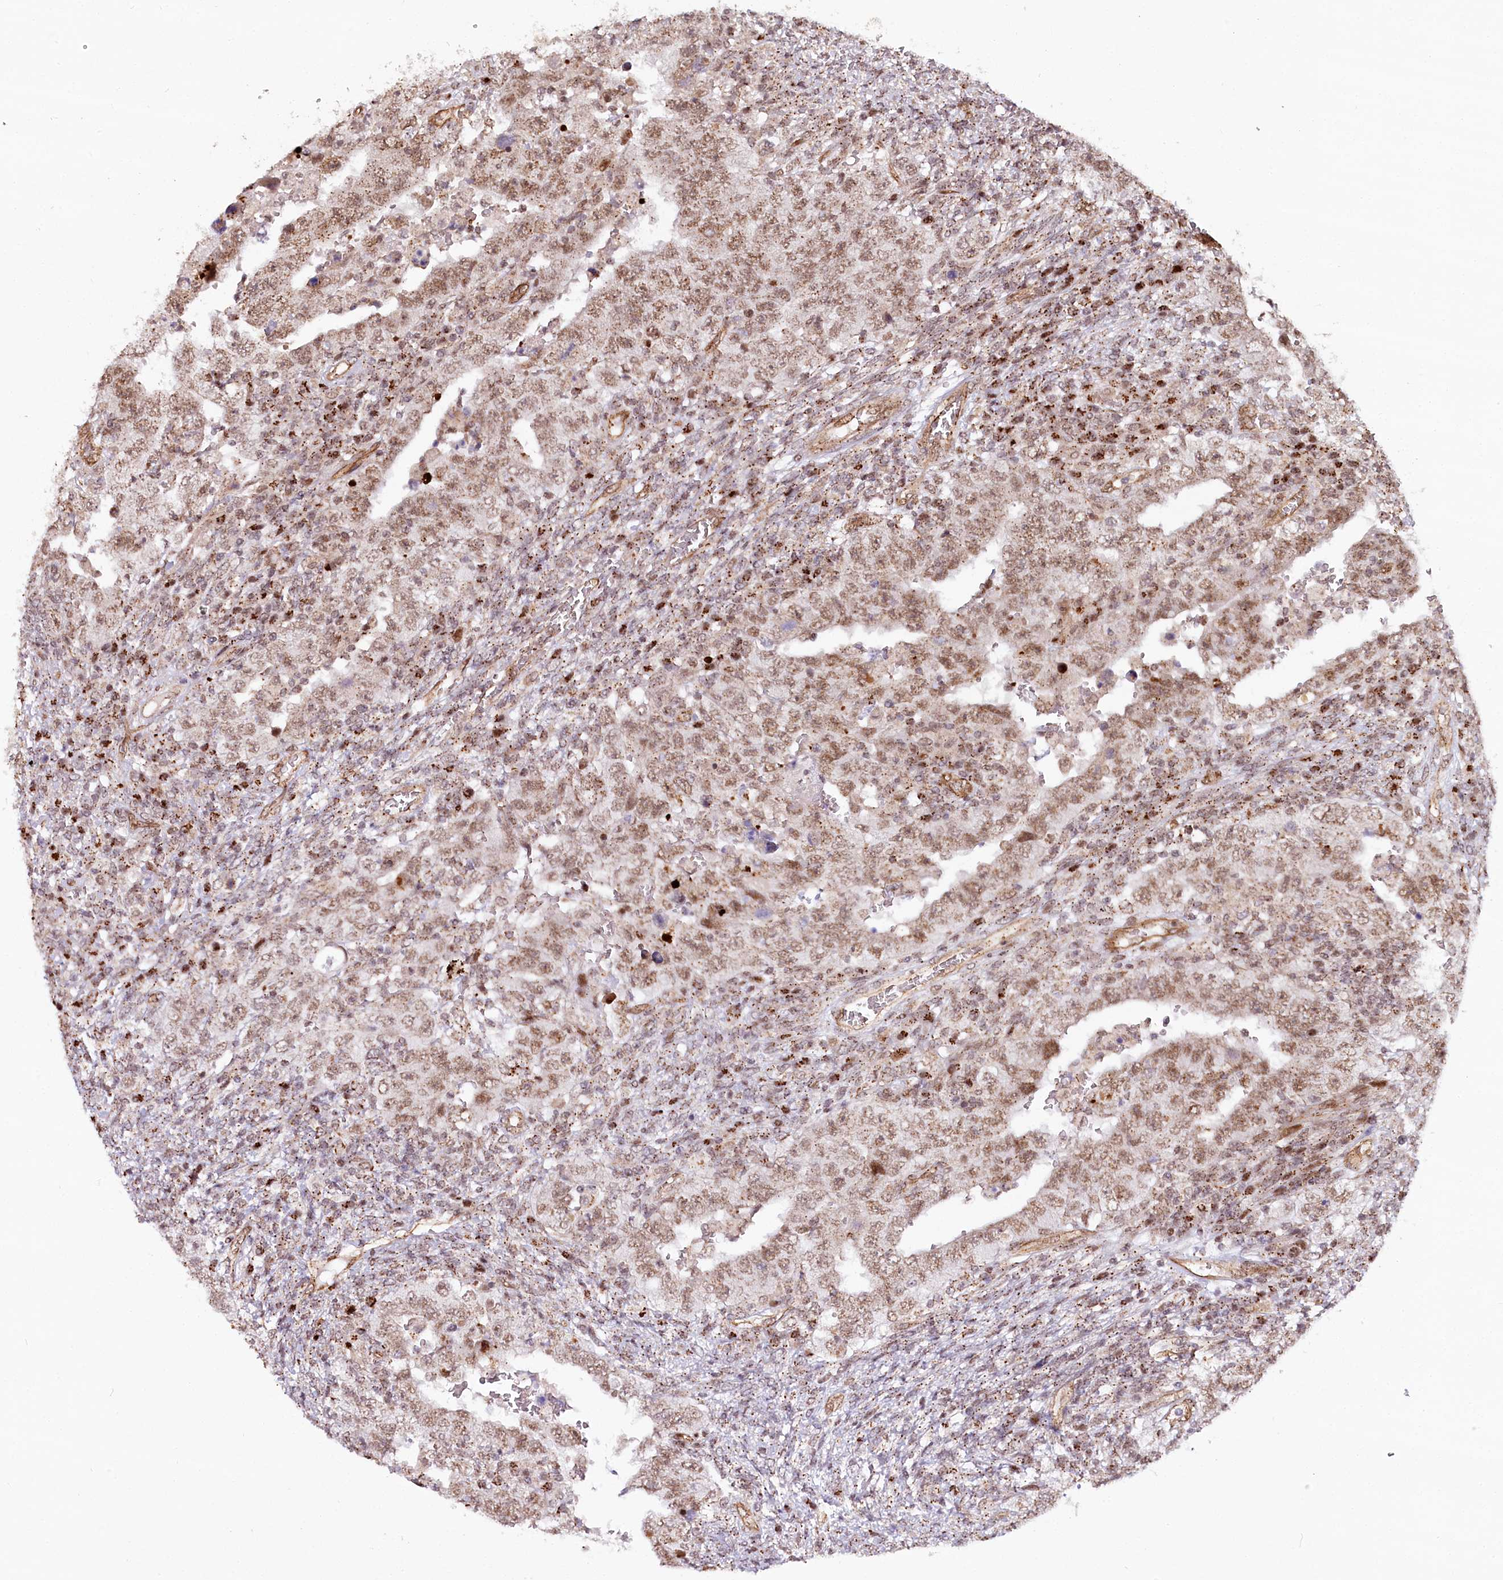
{"staining": {"intensity": "moderate", "quantity": ">75%", "location": "nuclear"}, "tissue": "testis cancer", "cell_type": "Tumor cells", "image_type": "cancer", "snomed": [{"axis": "morphology", "description": "Carcinoma, Embryonal, NOS"}, {"axis": "topography", "description": "Testis"}], "caption": "Human testis cancer (embryonal carcinoma) stained for a protein (brown) displays moderate nuclear positive positivity in approximately >75% of tumor cells.", "gene": "COPG1", "patient": {"sex": "male", "age": 26}}